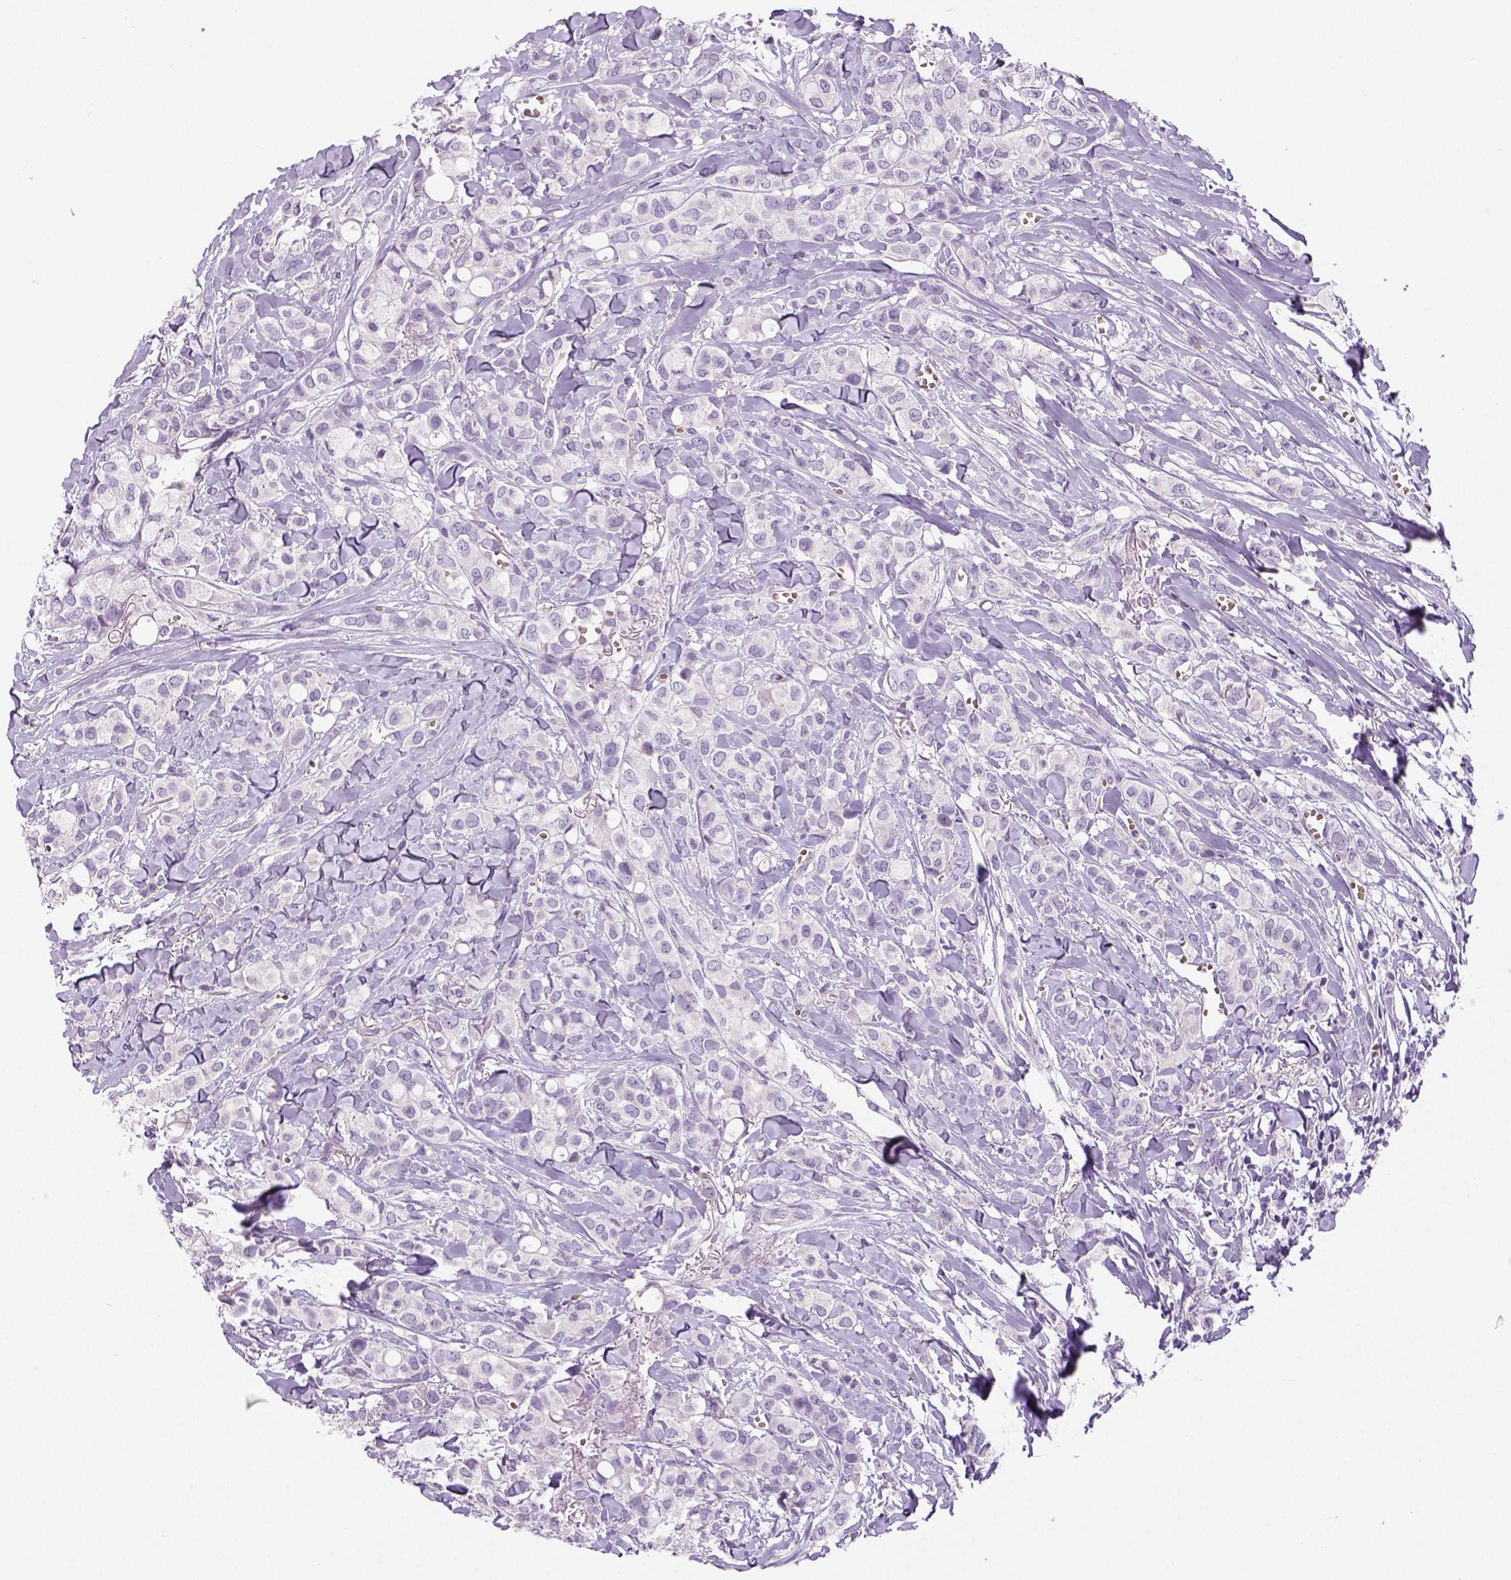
{"staining": {"intensity": "negative", "quantity": "none", "location": "none"}, "tissue": "breast cancer", "cell_type": "Tumor cells", "image_type": "cancer", "snomed": [{"axis": "morphology", "description": "Duct carcinoma"}, {"axis": "topography", "description": "Breast"}], "caption": "Immunohistochemistry of breast cancer (intraductal carcinoma) displays no positivity in tumor cells.", "gene": "TSPAN7", "patient": {"sex": "female", "age": 85}}